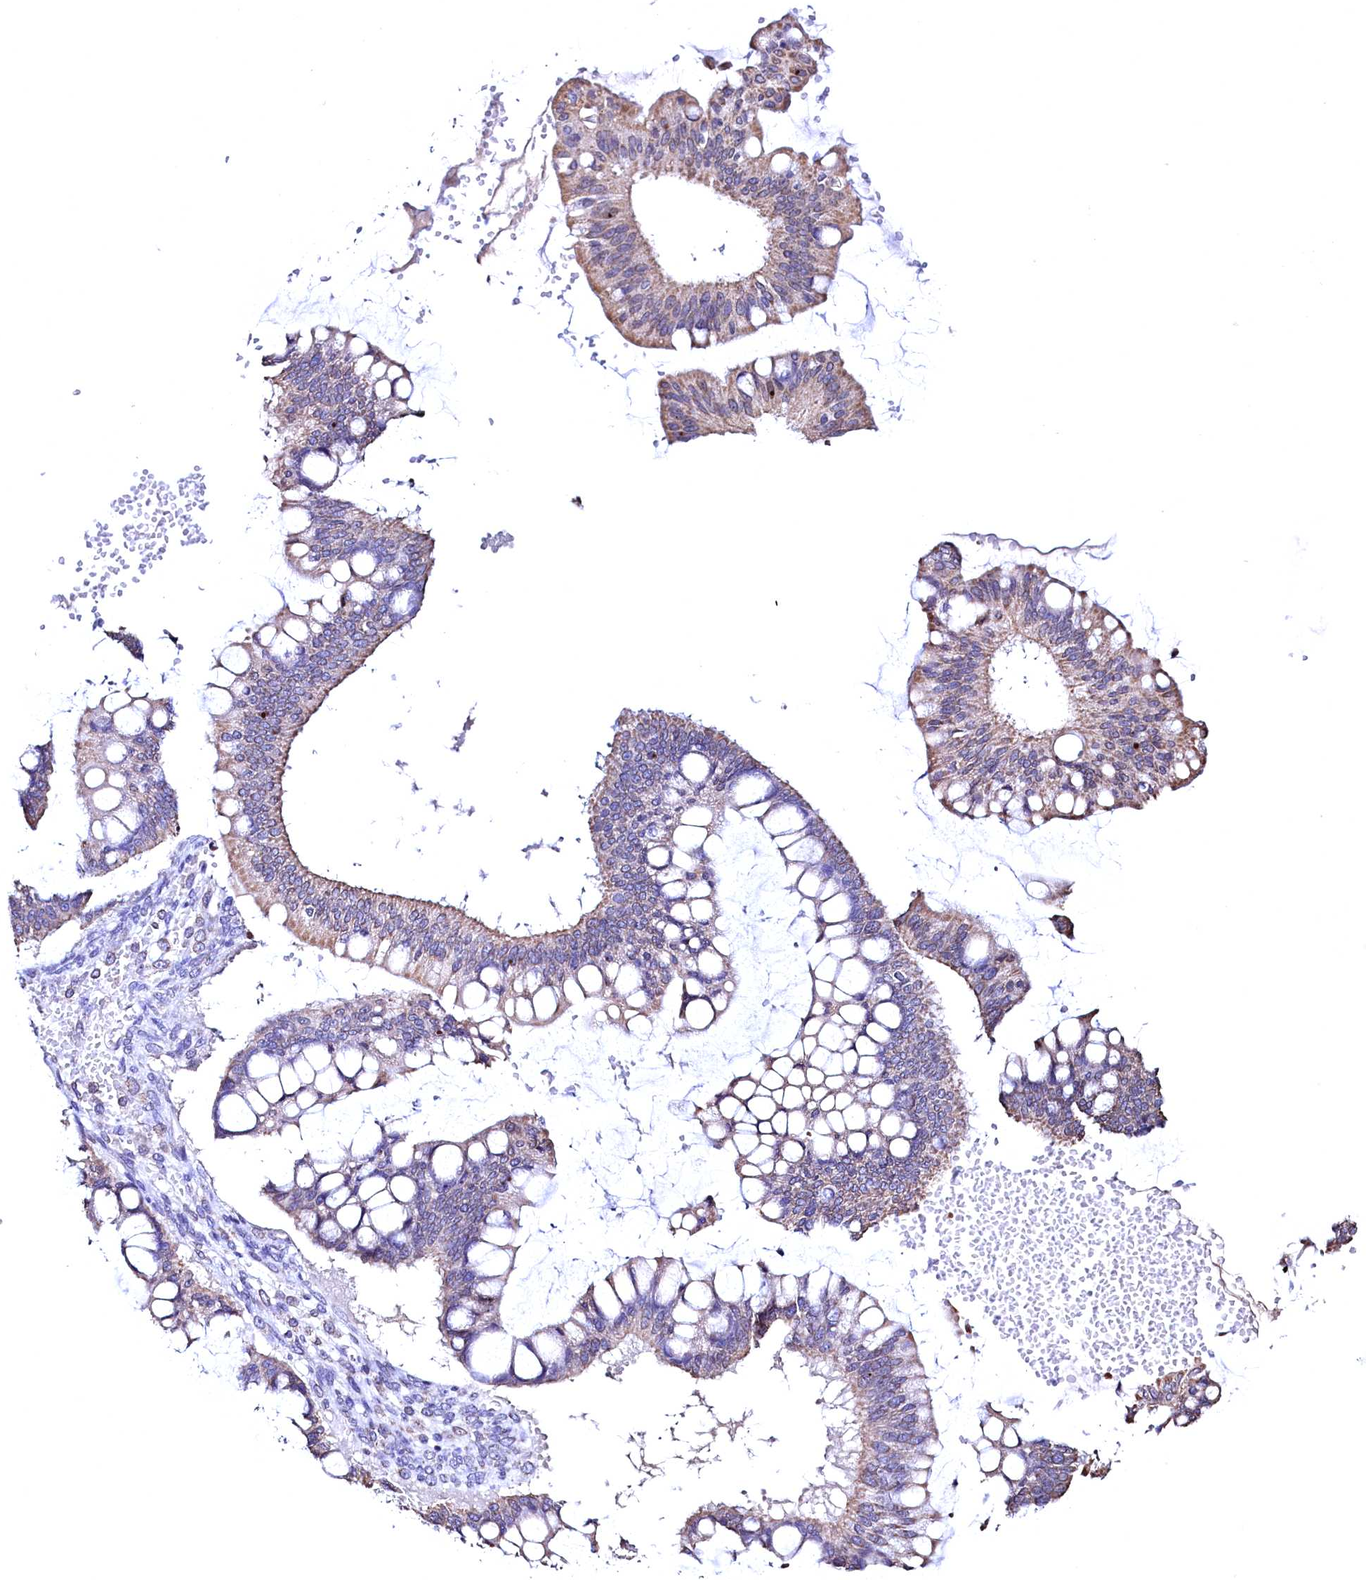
{"staining": {"intensity": "weak", "quantity": "25%-75%", "location": "cytoplasmic/membranous"}, "tissue": "ovarian cancer", "cell_type": "Tumor cells", "image_type": "cancer", "snomed": [{"axis": "morphology", "description": "Cystadenocarcinoma, mucinous, NOS"}, {"axis": "topography", "description": "Ovary"}], "caption": "There is low levels of weak cytoplasmic/membranous positivity in tumor cells of mucinous cystadenocarcinoma (ovarian), as demonstrated by immunohistochemical staining (brown color).", "gene": "HAND1", "patient": {"sex": "female", "age": 73}}